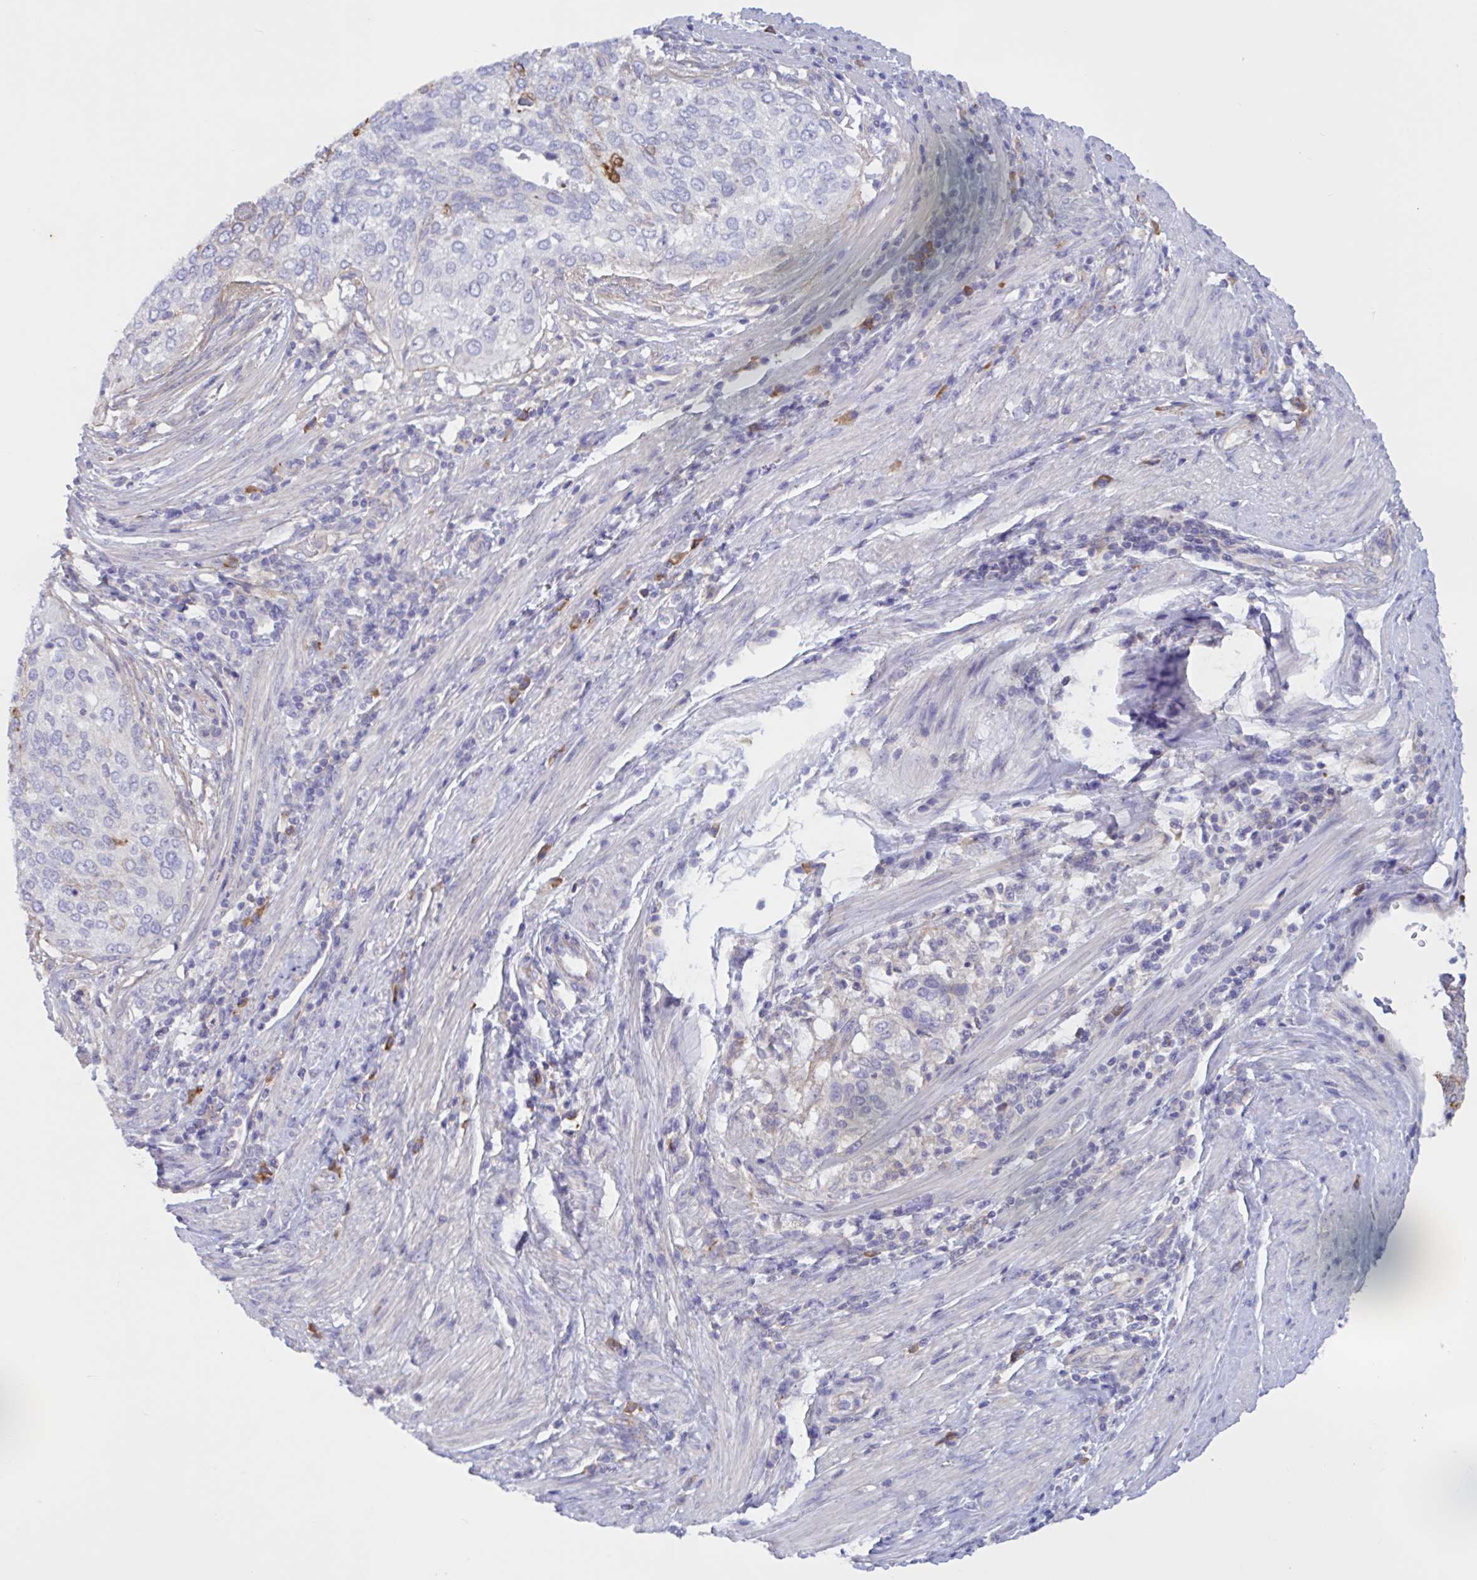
{"staining": {"intensity": "moderate", "quantity": "<25%", "location": "cytoplasmic/membranous"}, "tissue": "cervical cancer", "cell_type": "Tumor cells", "image_type": "cancer", "snomed": [{"axis": "morphology", "description": "Squamous cell carcinoma, NOS"}, {"axis": "topography", "description": "Cervix"}], "caption": "Tumor cells exhibit moderate cytoplasmic/membranous staining in approximately <25% of cells in squamous cell carcinoma (cervical).", "gene": "SLC66A1", "patient": {"sex": "female", "age": 38}}